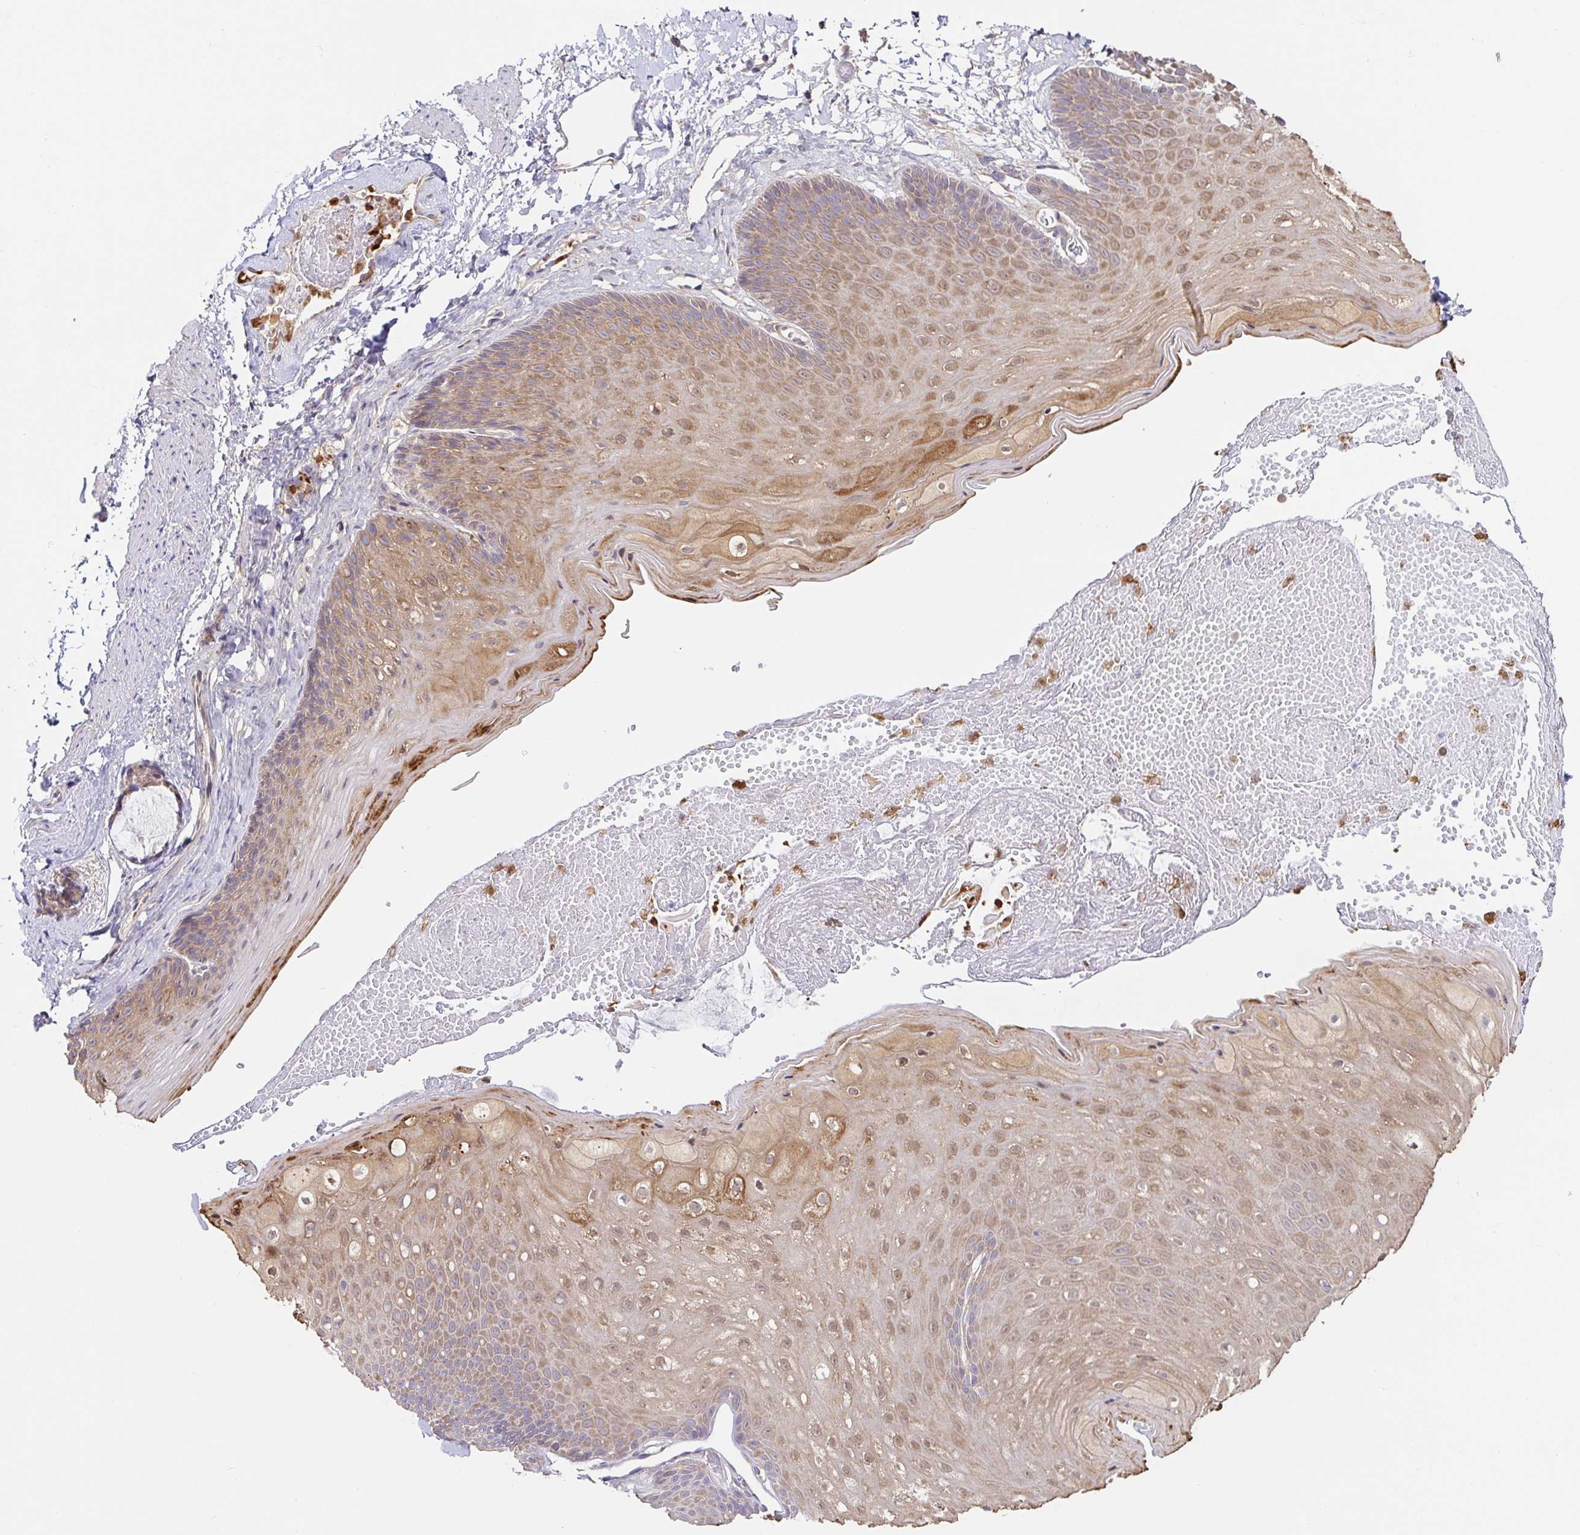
{"staining": {"intensity": "moderate", "quantity": ">75%", "location": "cytoplasmic/membranous"}, "tissue": "skin", "cell_type": "Epidermal cells", "image_type": "normal", "snomed": [{"axis": "morphology", "description": "Normal tissue, NOS"}, {"axis": "topography", "description": "Anal"}], "caption": "Immunohistochemical staining of normal skin demonstrates moderate cytoplasmic/membranous protein expression in about >75% of epidermal cells.", "gene": "PDPK1", "patient": {"sex": "male", "age": 53}}